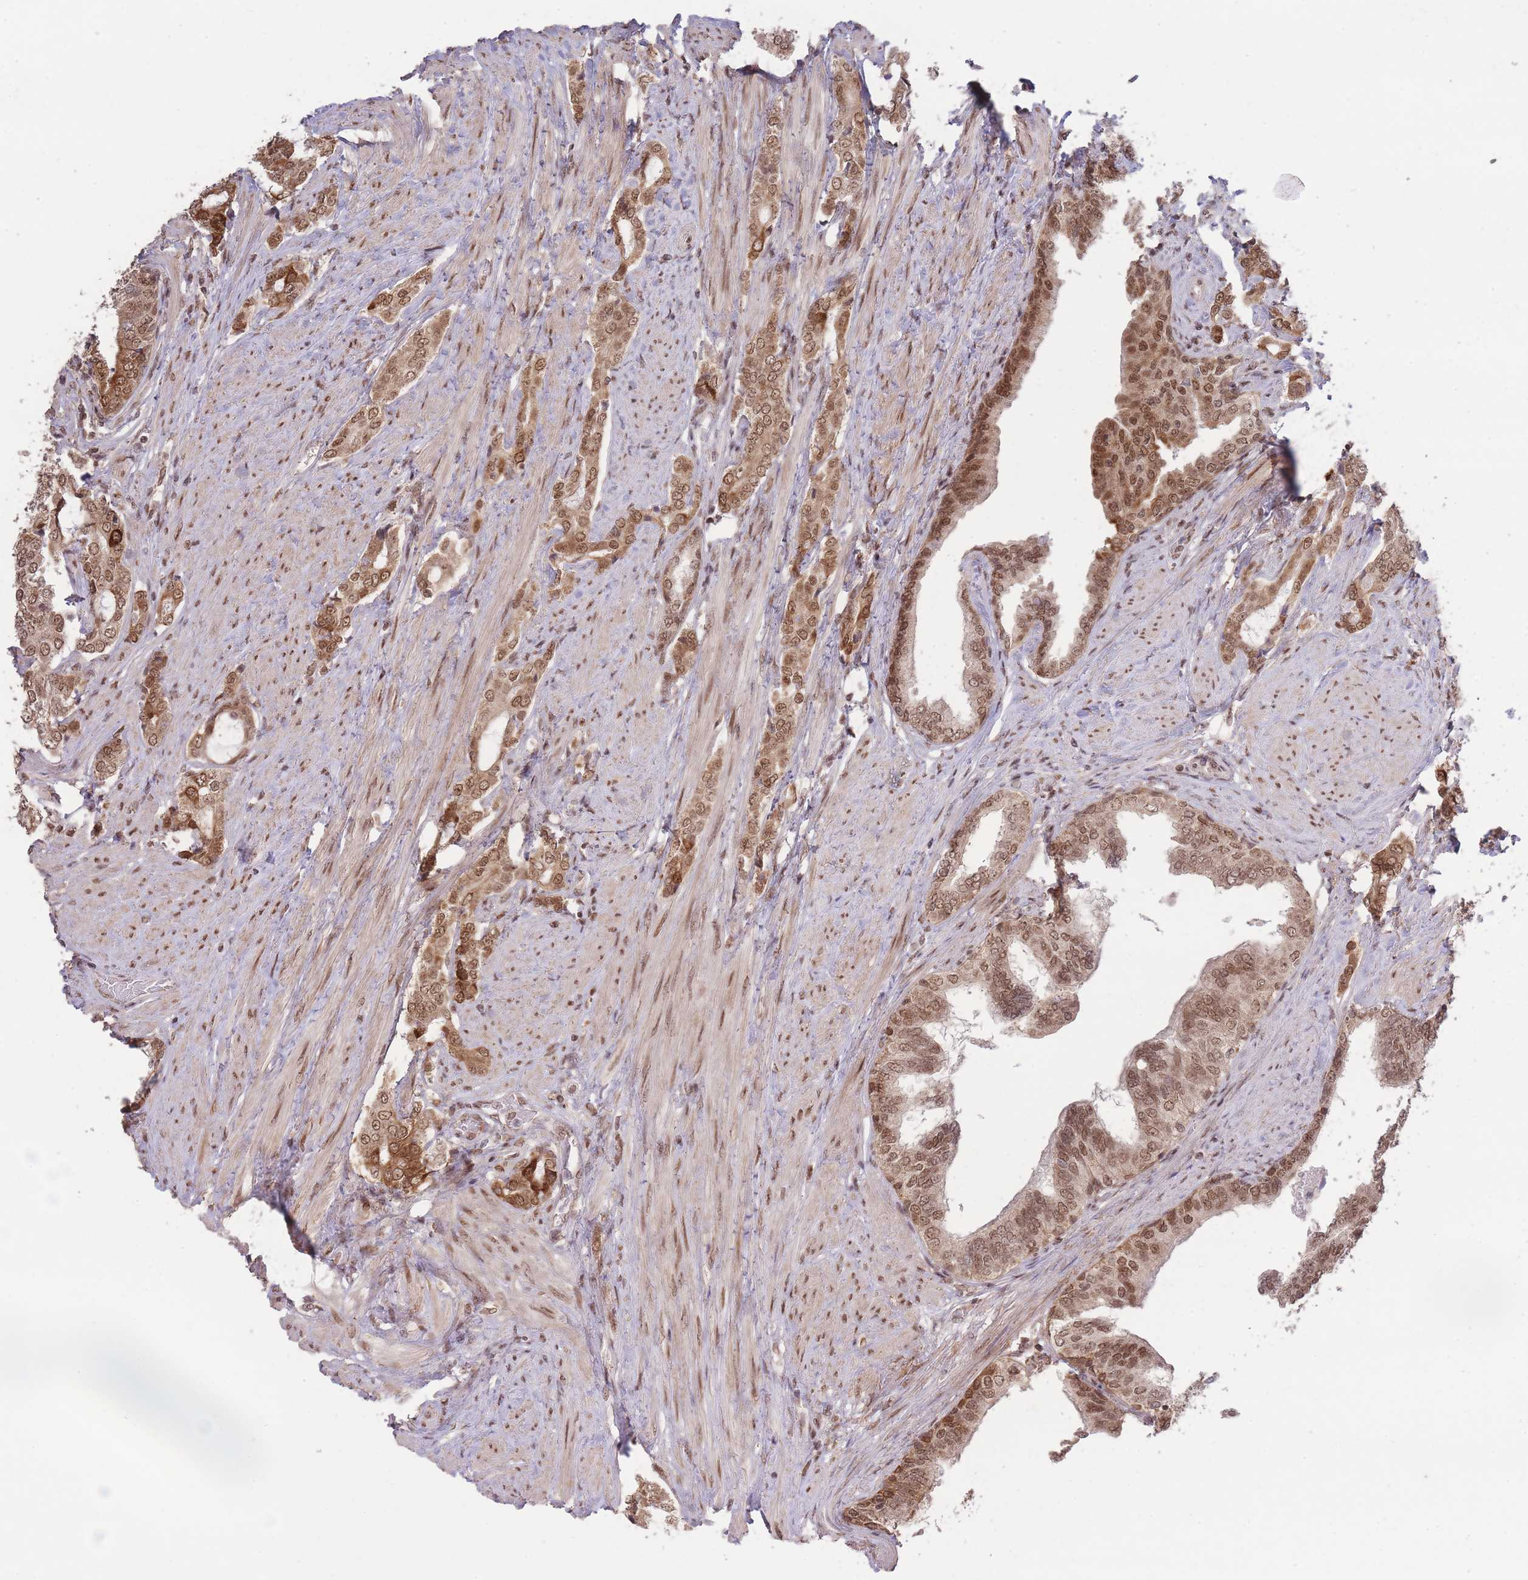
{"staining": {"intensity": "moderate", "quantity": ">75%", "location": "nuclear"}, "tissue": "prostate cancer", "cell_type": "Tumor cells", "image_type": "cancer", "snomed": [{"axis": "morphology", "description": "Adenocarcinoma, High grade"}, {"axis": "topography", "description": "Prostate"}], "caption": "Immunohistochemical staining of human prostate adenocarcinoma (high-grade) shows moderate nuclear protein staining in approximately >75% of tumor cells.", "gene": "CARD8", "patient": {"sex": "male", "age": 71}}